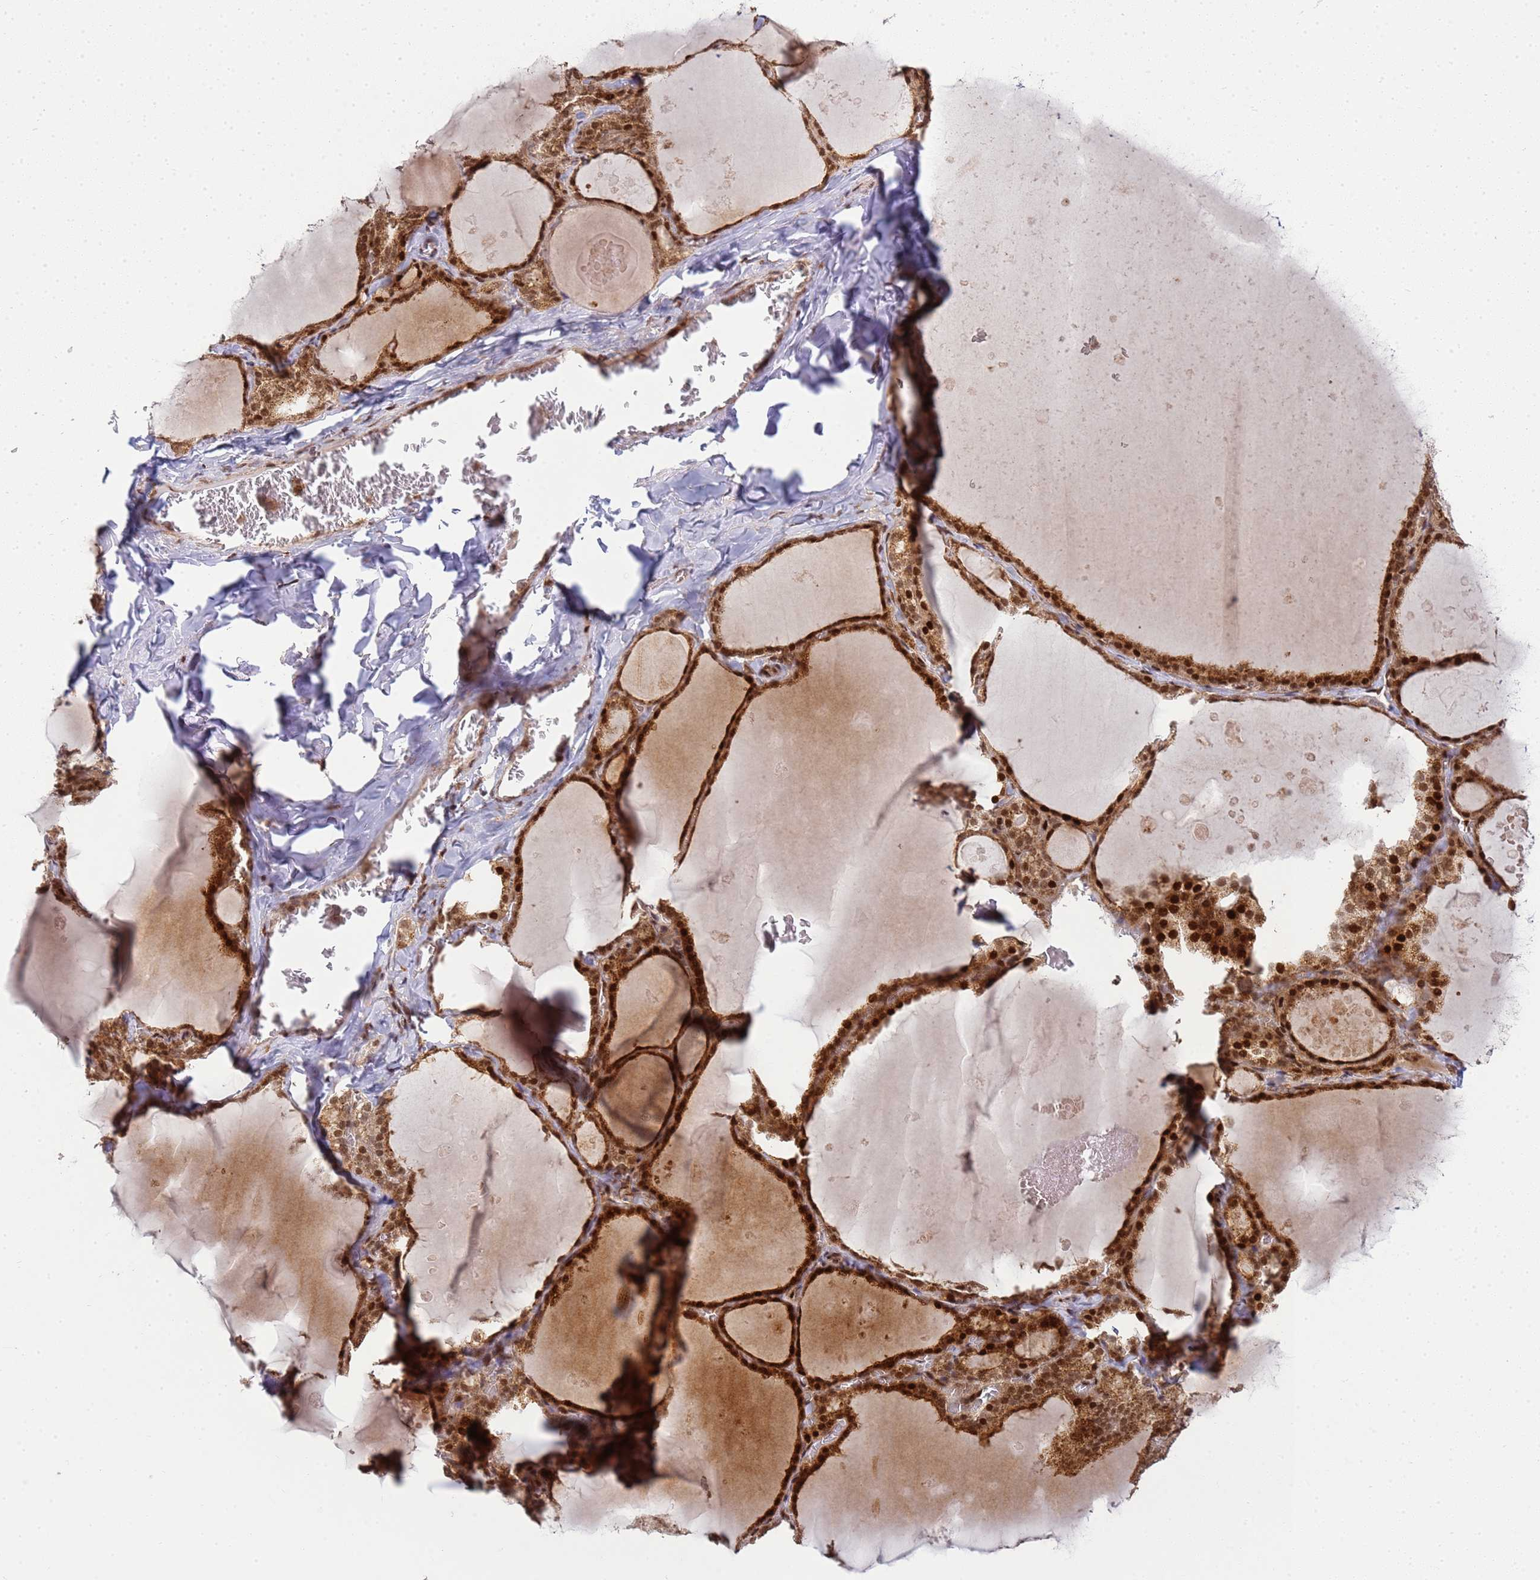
{"staining": {"intensity": "strong", "quantity": ">75%", "location": "cytoplasmic/membranous,nuclear"}, "tissue": "thyroid gland", "cell_type": "Glandular cells", "image_type": "normal", "snomed": [{"axis": "morphology", "description": "Normal tissue, NOS"}, {"axis": "topography", "description": "Thyroid gland"}], "caption": "Protein expression analysis of unremarkable human thyroid gland reveals strong cytoplasmic/membranous,nuclear staining in about >75% of glandular cells.", "gene": "PEX14", "patient": {"sex": "male", "age": 56}}